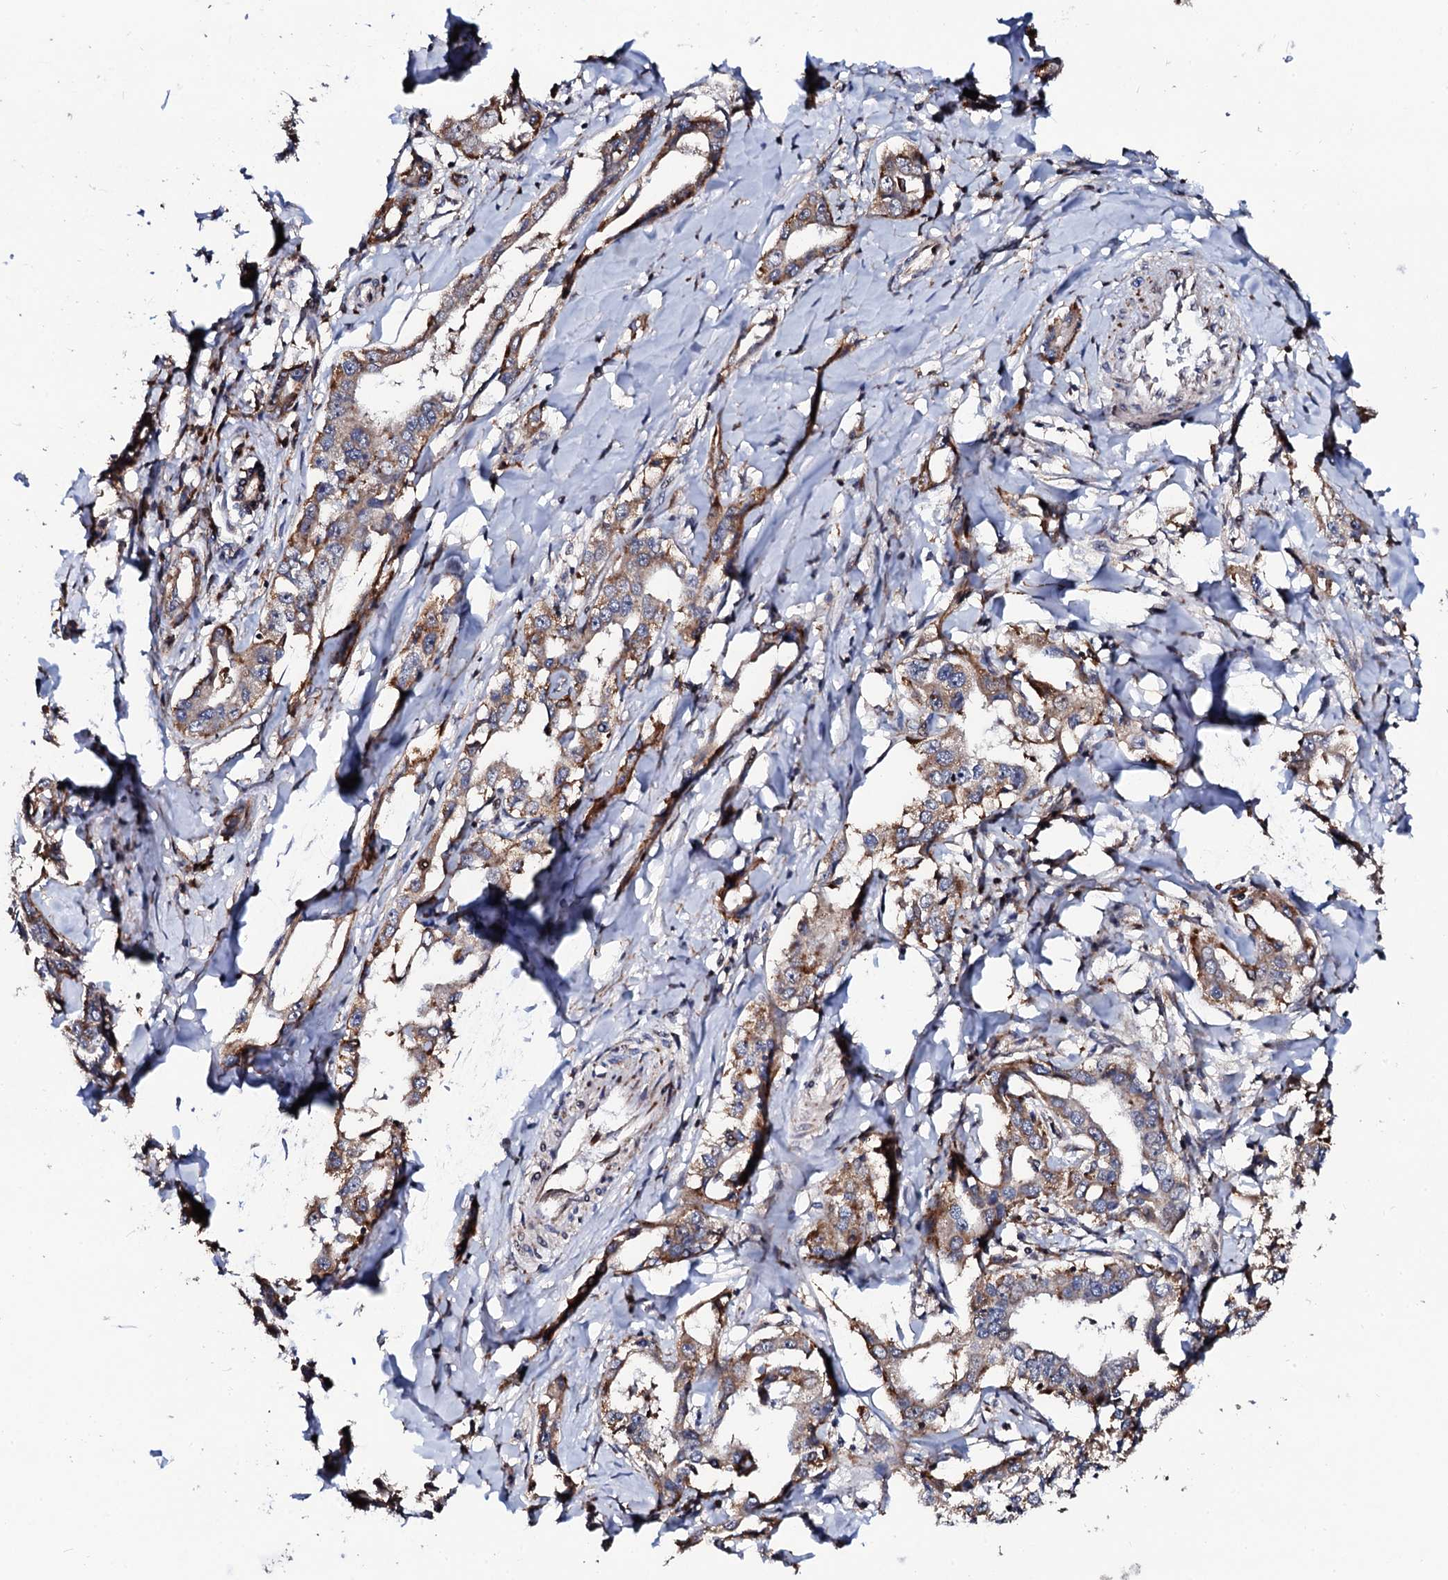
{"staining": {"intensity": "moderate", "quantity": ">75%", "location": "cytoplasmic/membranous"}, "tissue": "liver cancer", "cell_type": "Tumor cells", "image_type": "cancer", "snomed": [{"axis": "morphology", "description": "Cholangiocarcinoma"}, {"axis": "topography", "description": "Liver"}], "caption": "Tumor cells demonstrate medium levels of moderate cytoplasmic/membranous staining in approximately >75% of cells in human liver cholangiocarcinoma.", "gene": "TCIRG1", "patient": {"sex": "male", "age": 59}}